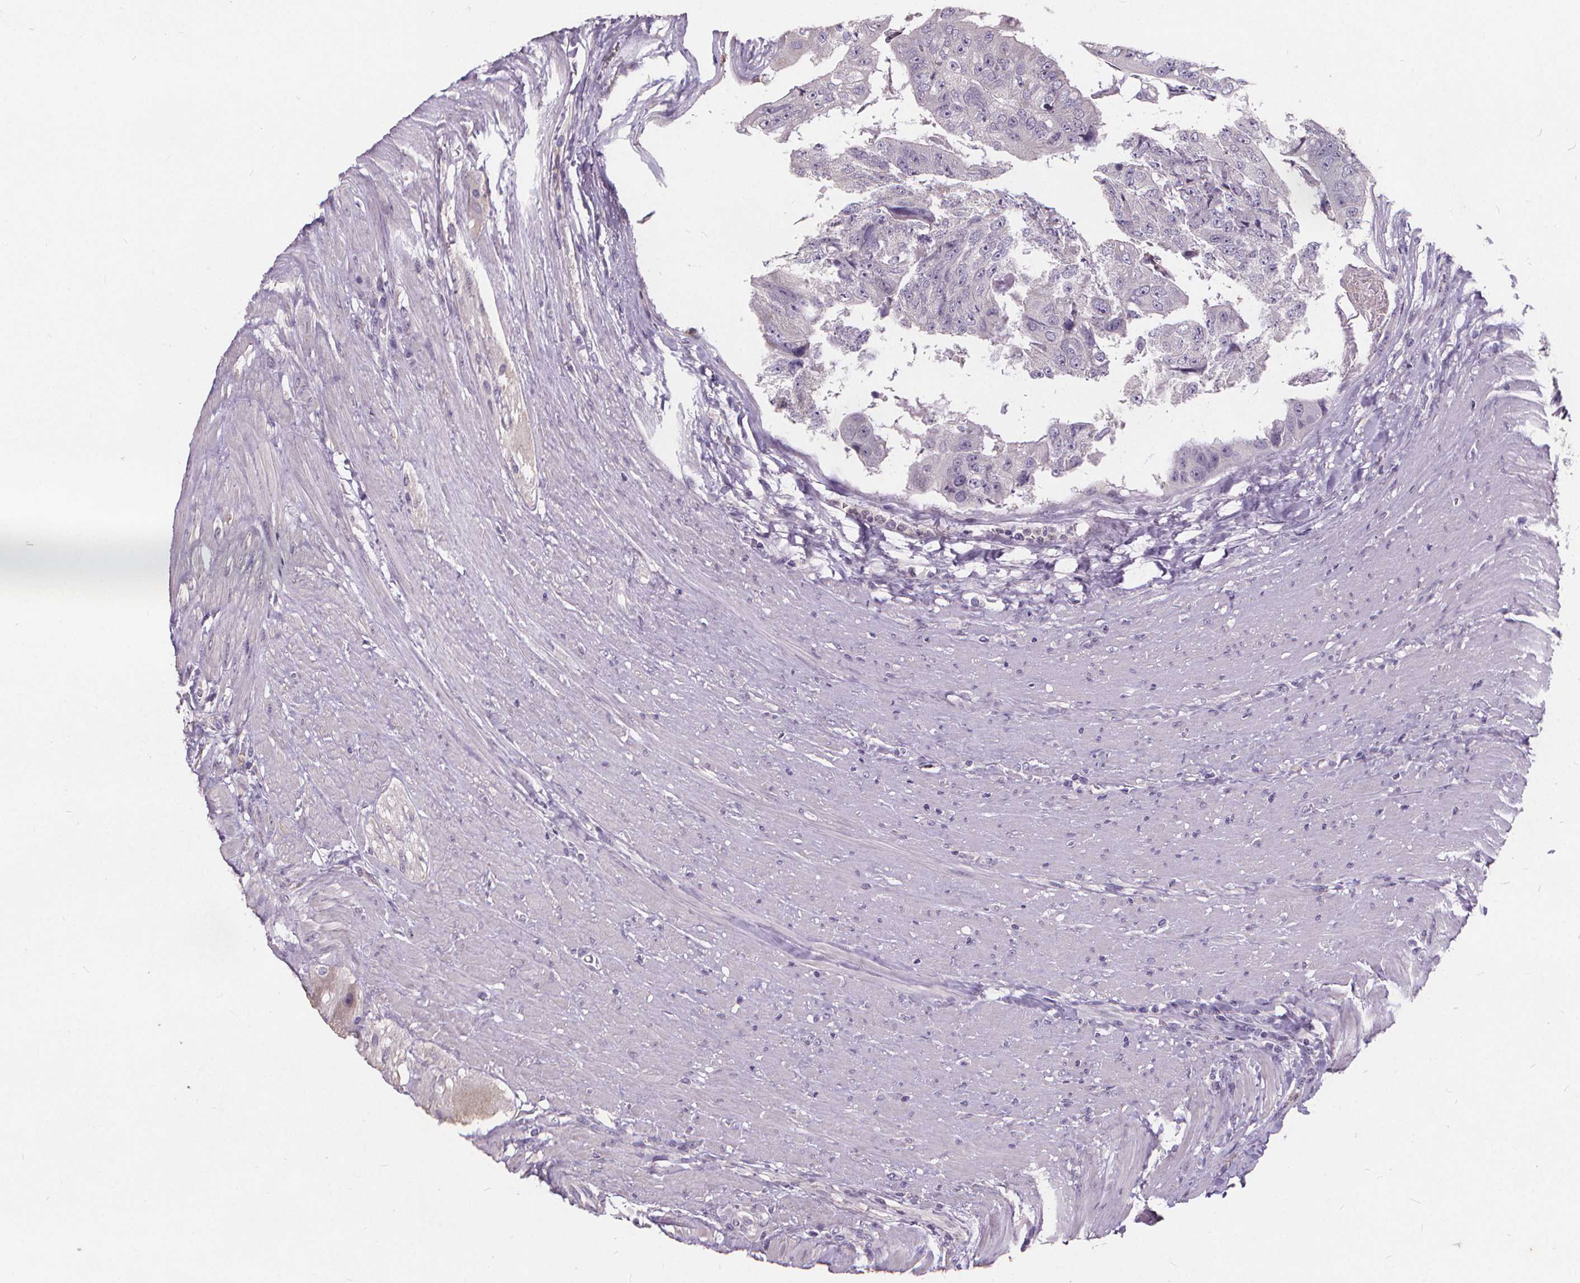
{"staining": {"intensity": "negative", "quantity": "none", "location": "none"}, "tissue": "colorectal cancer", "cell_type": "Tumor cells", "image_type": "cancer", "snomed": [{"axis": "morphology", "description": "Adenocarcinoma, NOS"}, {"axis": "topography", "description": "Colon"}], "caption": "Immunohistochemistry of adenocarcinoma (colorectal) shows no positivity in tumor cells.", "gene": "ATP6V1D", "patient": {"sex": "female", "age": 67}}